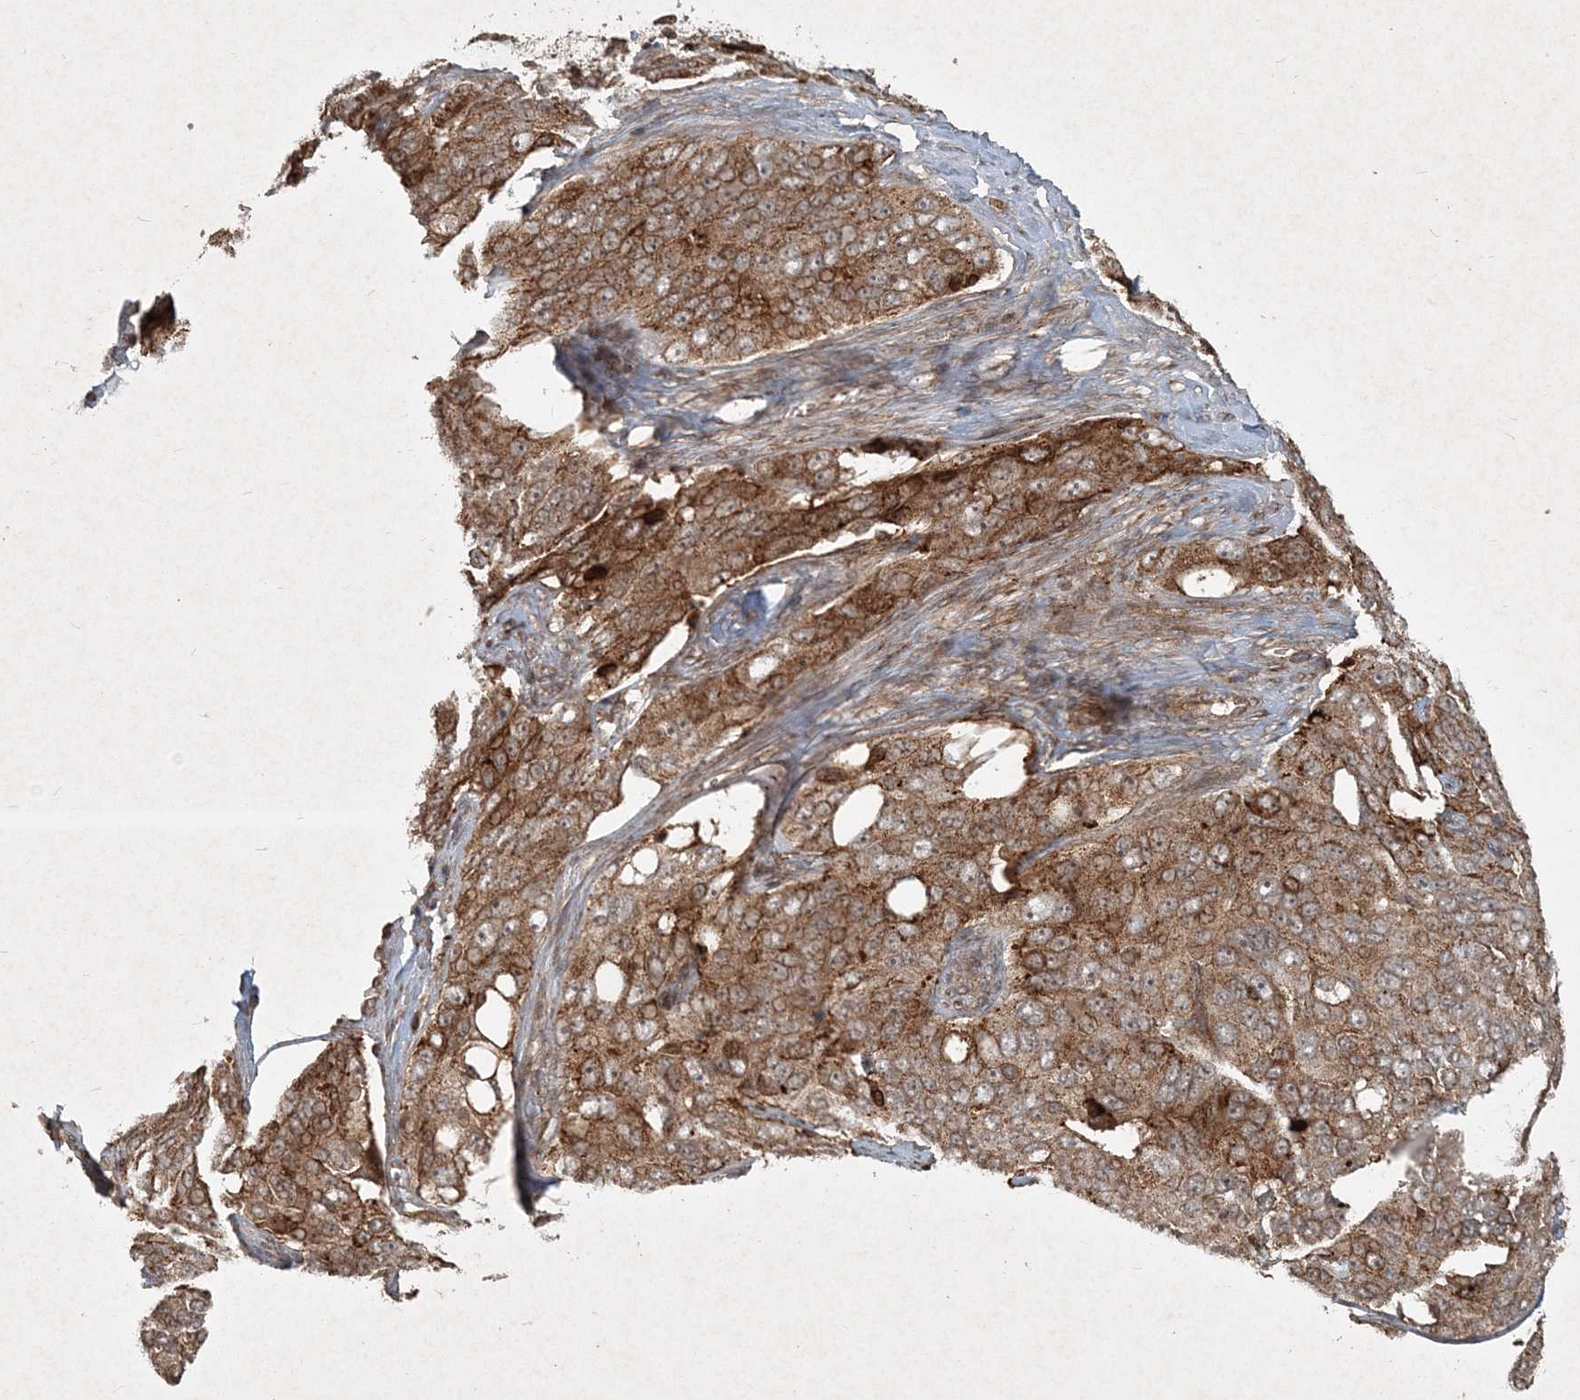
{"staining": {"intensity": "moderate", "quantity": ">75%", "location": "cytoplasmic/membranous"}, "tissue": "ovarian cancer", "cell_type": "Tumor cells", "image_type": "cancer", "snomed": [{"axis": "morphology", "description": "Carcinoma, endometroid"}, {"axis": "topography", "description": "Ovary"}], "caption": "A micrograph of human ovarian cancer stained for a protein demonstrates moderate cytoplasmic/membranous brown staining in tumor cells. Using DAB (3,3'-diaminobenzidine) (brown) and hematoxylin (blue) stains, captured at high magnification using brightfield microscopy.", "gene": "NARS1", "patient": {"sex": "female", "age": 51}}